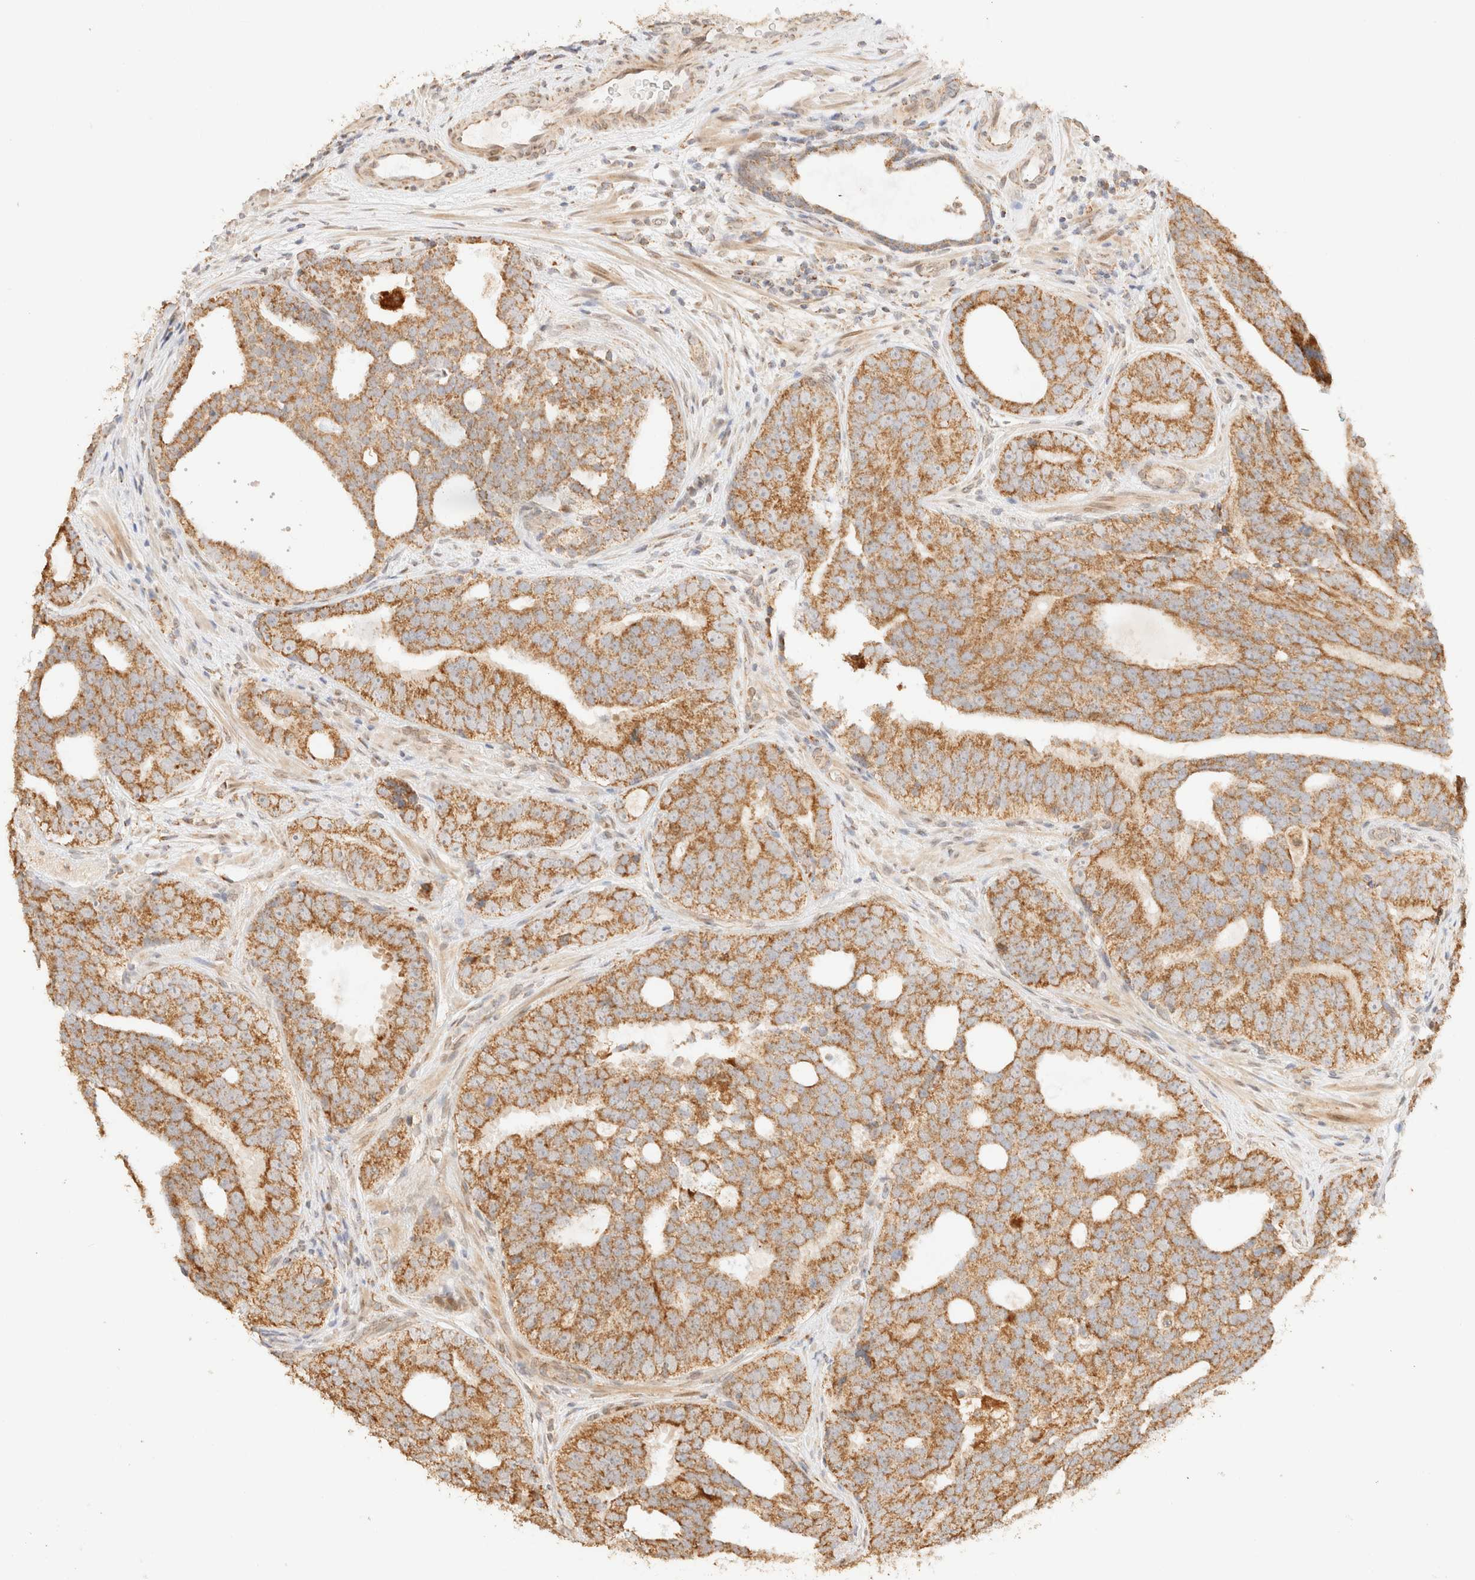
{"staining": {"intensity": "moderate", "quantity": ">75%", "location": "cytoplasmic/membranous"}, "tissue": "prostate cancer", "cell_type": "Tumor cells", "image_type": "cancer", "snomed": [{"axis": "morphology", "description": "Adenocarcinoma, High grade"}, {"axis": "topography", "description": "Prostate"}], "caption": "Immunohistochemistry staining of prostate high-grade adenocarcinoma, which shows medium levels of moderate cytoplasmic/membranous staining in about >75% of tumor cells indicating moderate cytoplasmic/membranous protein expression. The staining was performed using DAB (3,3'-diaminobenzidine) (brown) for protein detection and nuclei were counterstained in hematoxylin (blue).", "gene": "TACO1", "patient": {"sex": "male", "age": 56}}